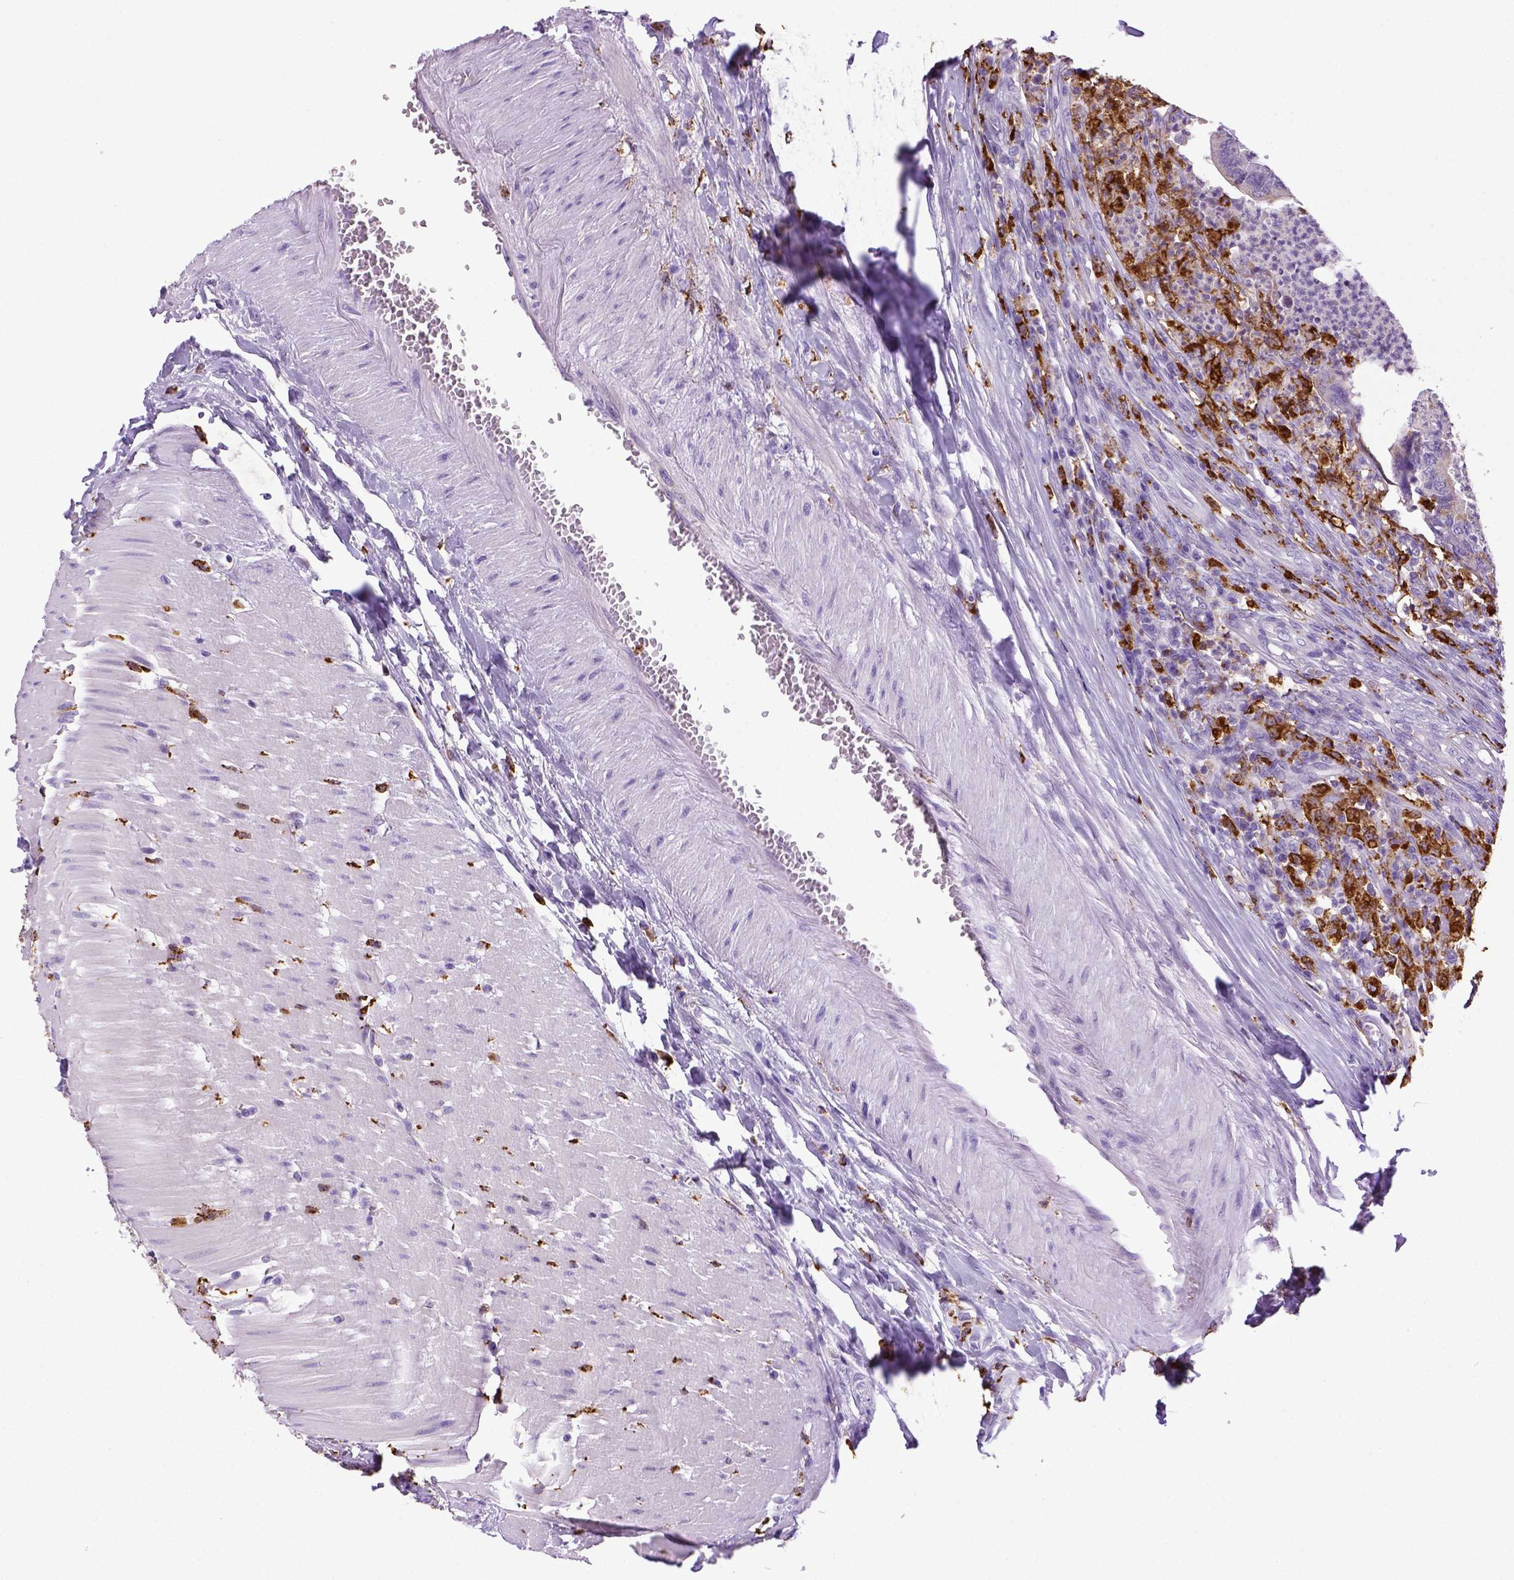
{"staining": {"intensity": "negative", "quantity": "none", "location": "none"}, "tissue": "colorectal cancer", "cell_type": "Tumor cells", "image_type": "cancer", "snomed": [{"axis": "morphology", "description": "Adenocarcinoma, NOS"}, {"axis": "topography", "description": "Colon"}], "caption": "This image is of colorectal cancer (adenocarcinoma) stained with immunohistochemistry to label a protein in brown with the nuclei are counter-stained blue. There is no positivity in tumor cells.", "gene": "CD68", "patient": {"sex": "female", "age": 67}}